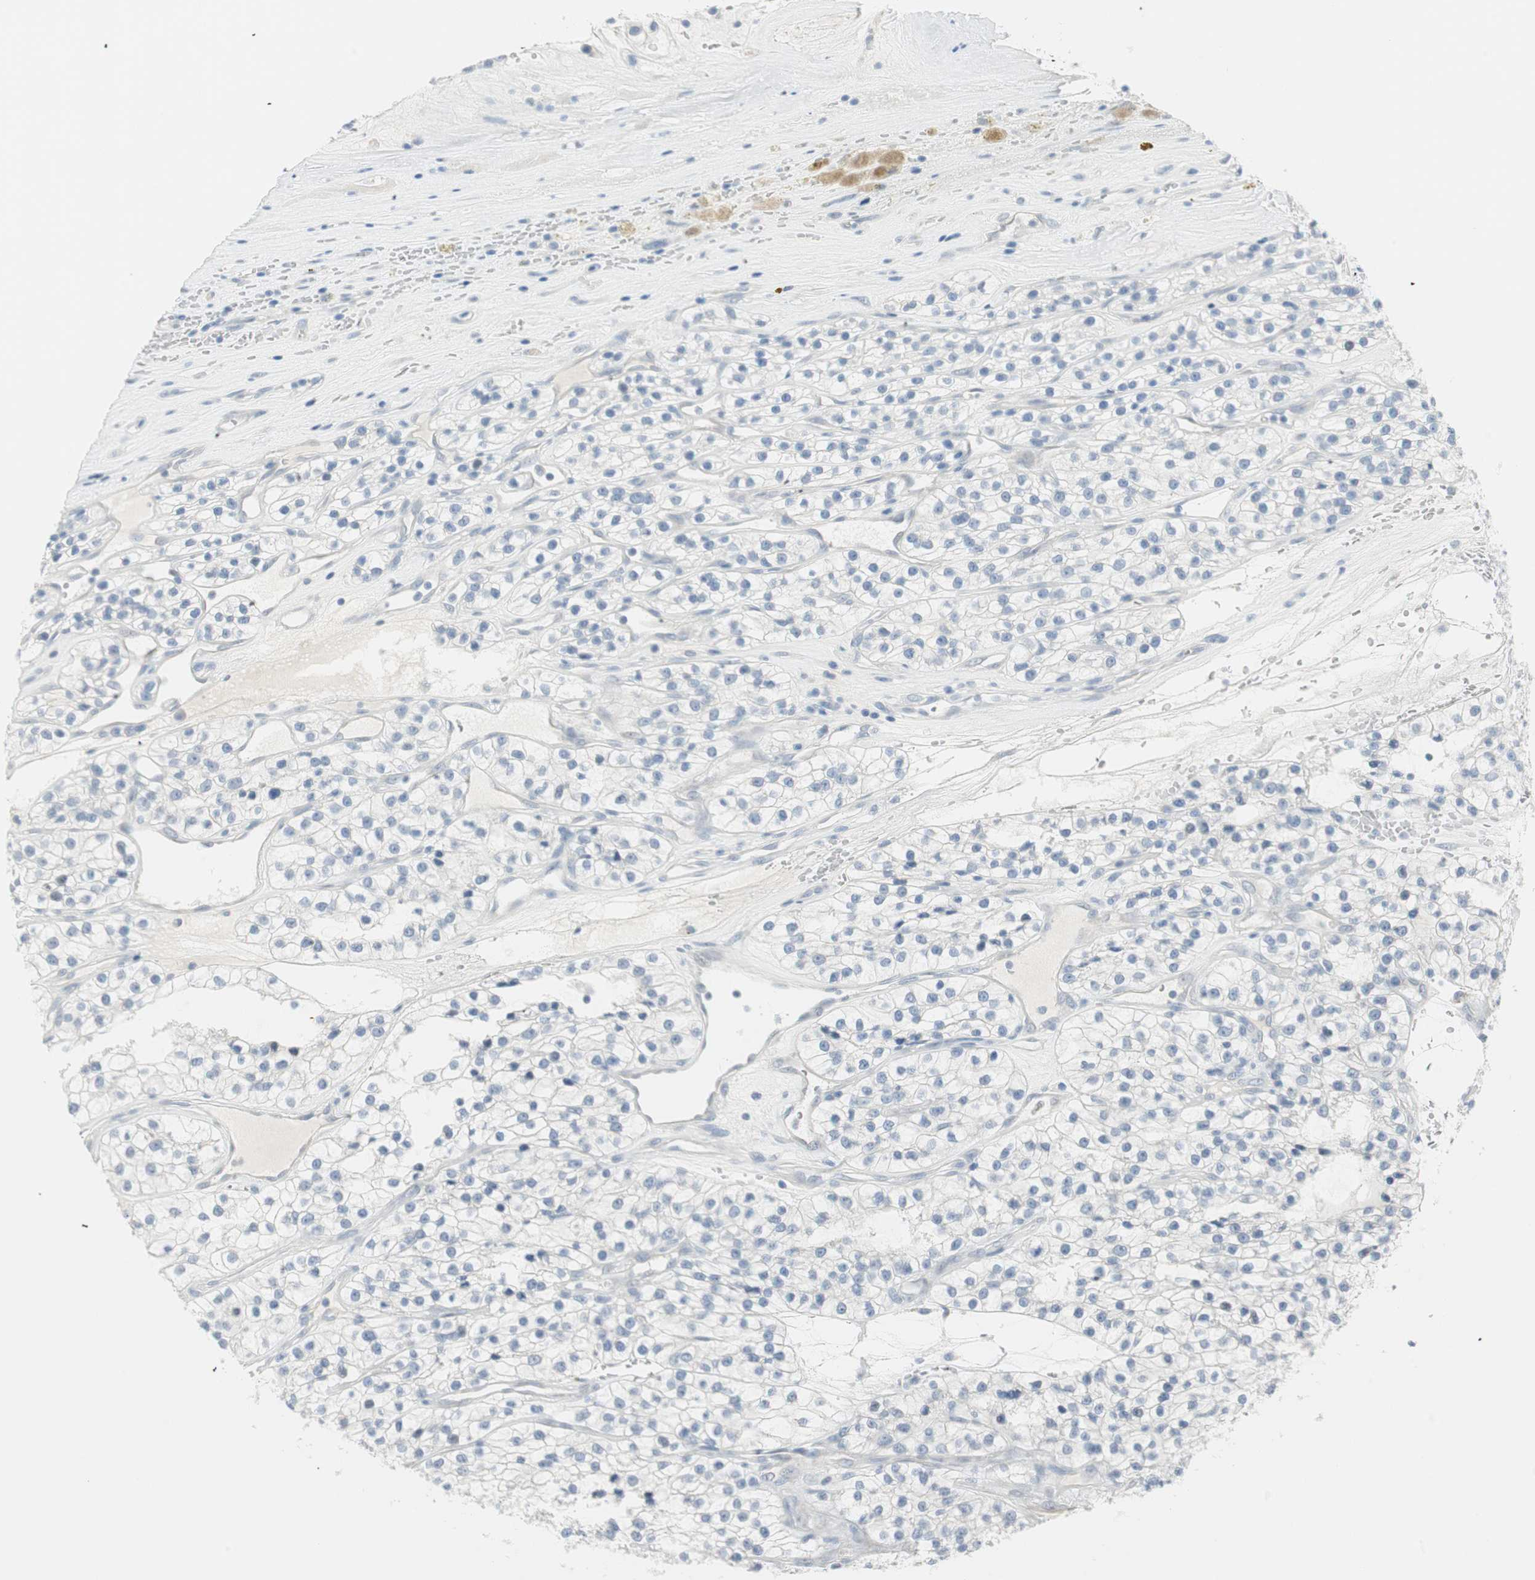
{"staining": {"intensity": "negative", "quantity": "none", "location": "none"}, "tissue": "renal cancer", "cell_type": "Tumor cells", "image_type": "cancer", "snomed": [{"axis": "morphology", "description": "Adenocarcinoma, NOS"}, {"axis": "topography", "description": "Kidney"}], "caption": "Tumor cells are negative for brown protein staining in renal cancer (adenocarcinoma). (DAB (3,3'-diaminobenzidine) IHC, high magnification).", "gene": "MLLT10", "patient": {"sex": "female", "age": 57}}